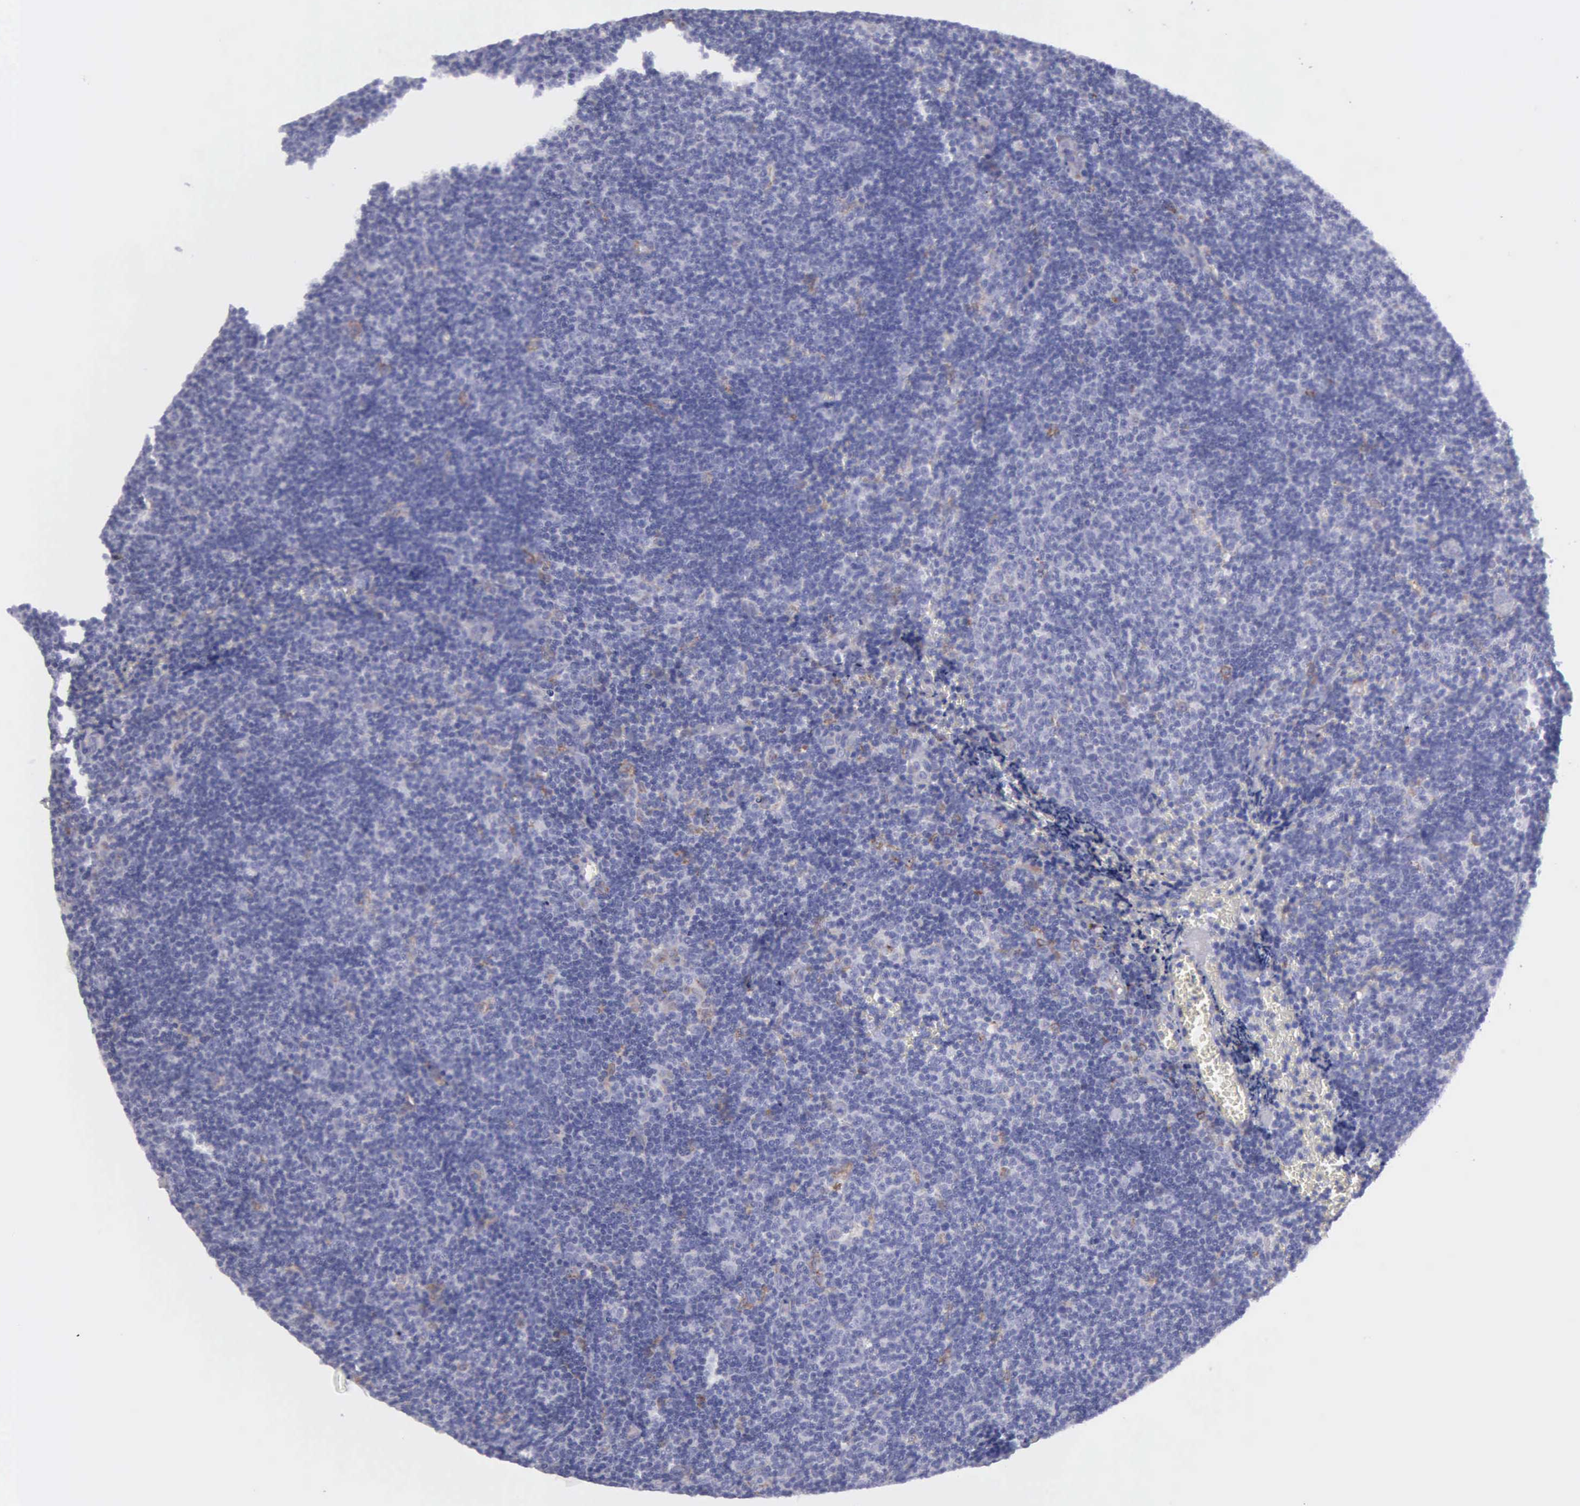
{"staining": {"intensity": "negative", "quantity": "none", "location": "none"}, "tissue": "lymphoma", "cell_type": "Tumor cells", "image_type": "cancer", "snomed": [{"axis": "morphology", "description": "Malignant lymphoma, non-Hodgkin's type, Low grade"}, {"axis": "topography", "description": "Lymph node"}], "caption": "Human malignant lymphoma, non-Hodgkin's type (low-grade) stained for a protein using IHC shows no positivity in tumor cells.", "gene": "TYRP1", "patient": {"sex": "male", "age": 49}}